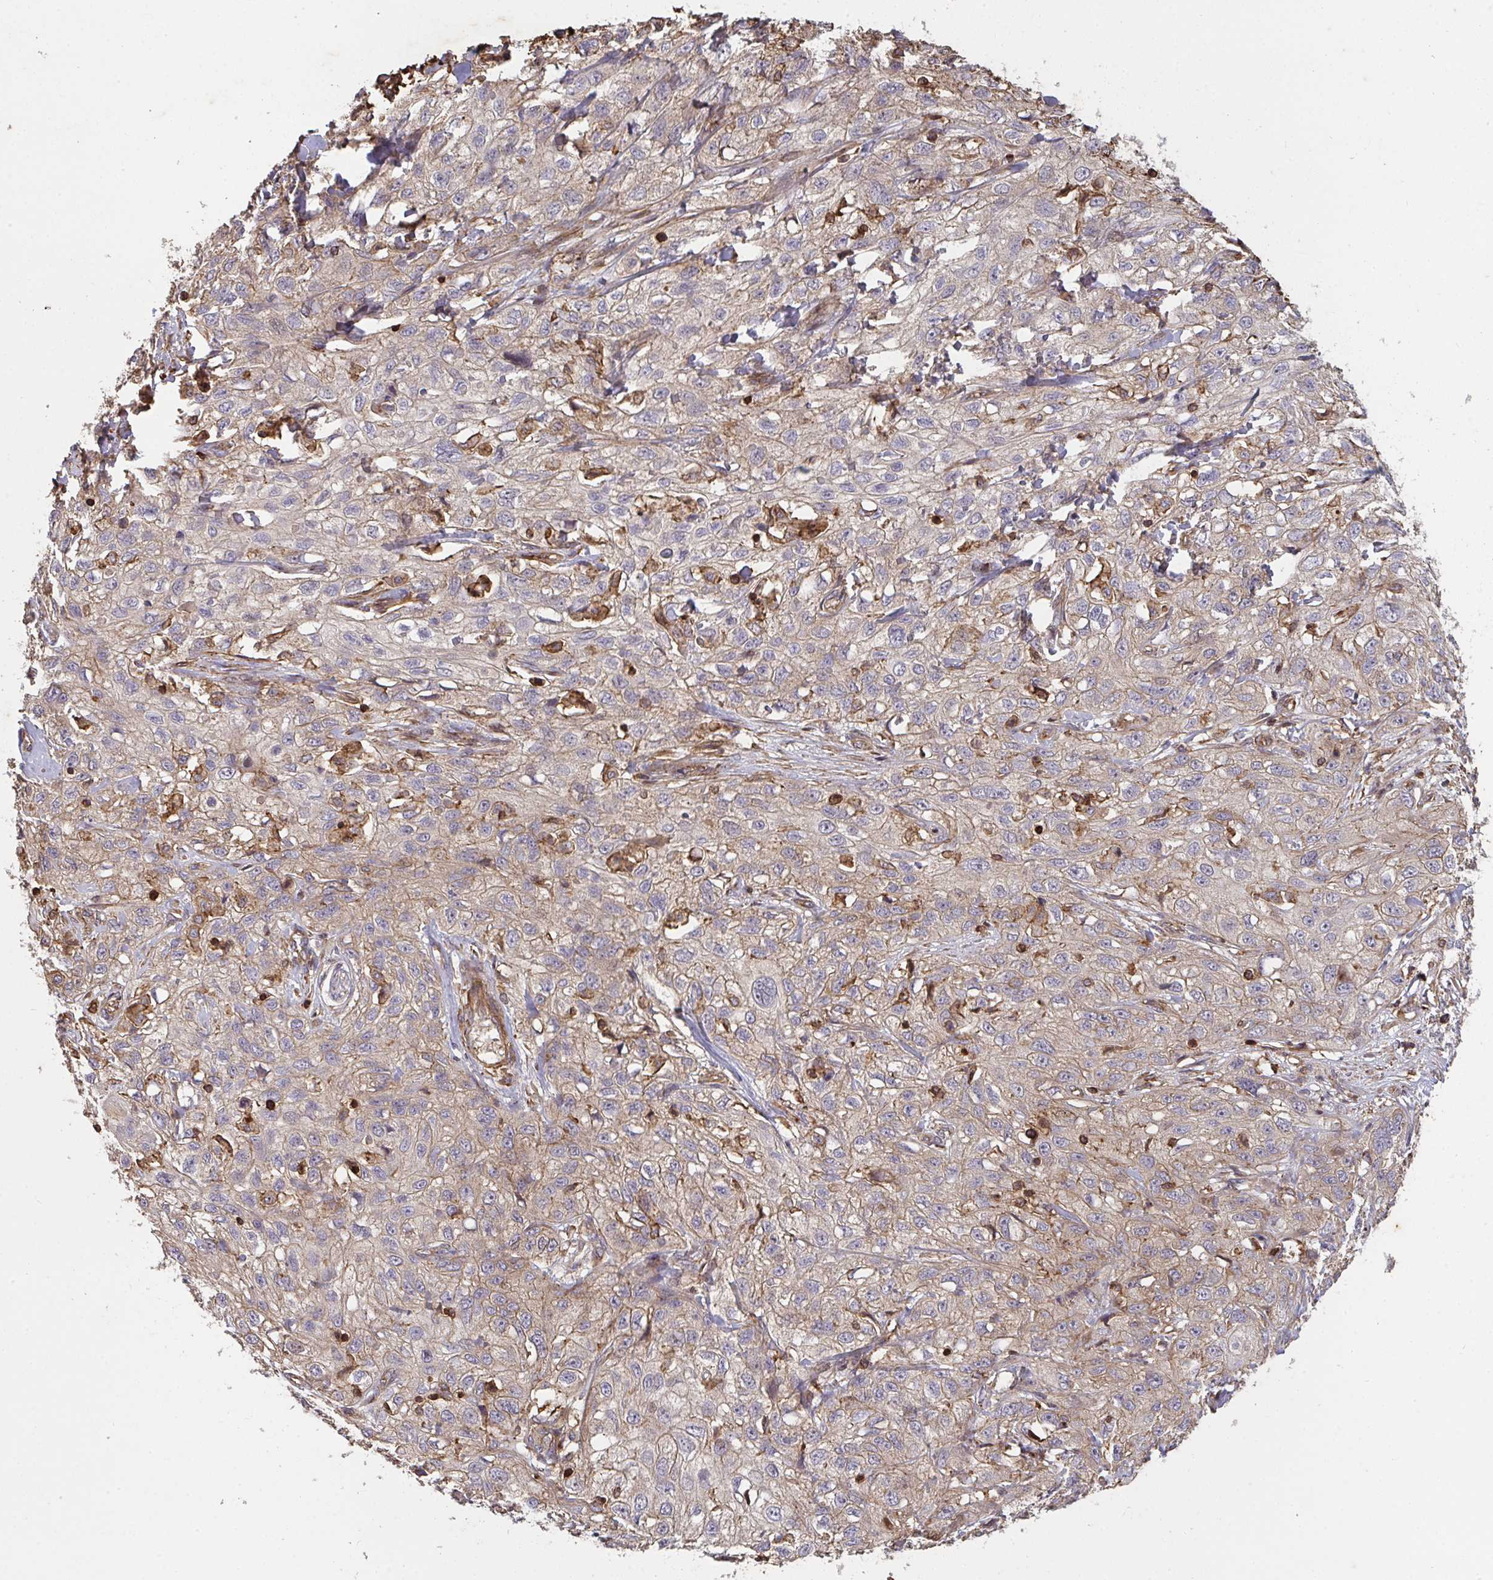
{"staining": {"intensity": "weak", "quantity": "25%-75%", "location": "cytoplasmic/membranous"}, "tissue": "skin cancer", "cell_type": "Tumor cells", "image_type": "cancer", "snomed": [{"axis": "morphology", "description": "Squamous cell carcinoma, NOS"}, {"axis": "topography", "description": "Skin"}, {"axis": "topography", "description": "Vulva"}], "caption": "There is low levels of weak cytoplasmic/membranous staining in tumor cells of squamous cell carcinoma (skin), as demonstrated by immunohistochemical staining (brown color).", "gene": "TNMD", "patient": {"sex": "female", "age": 86}}